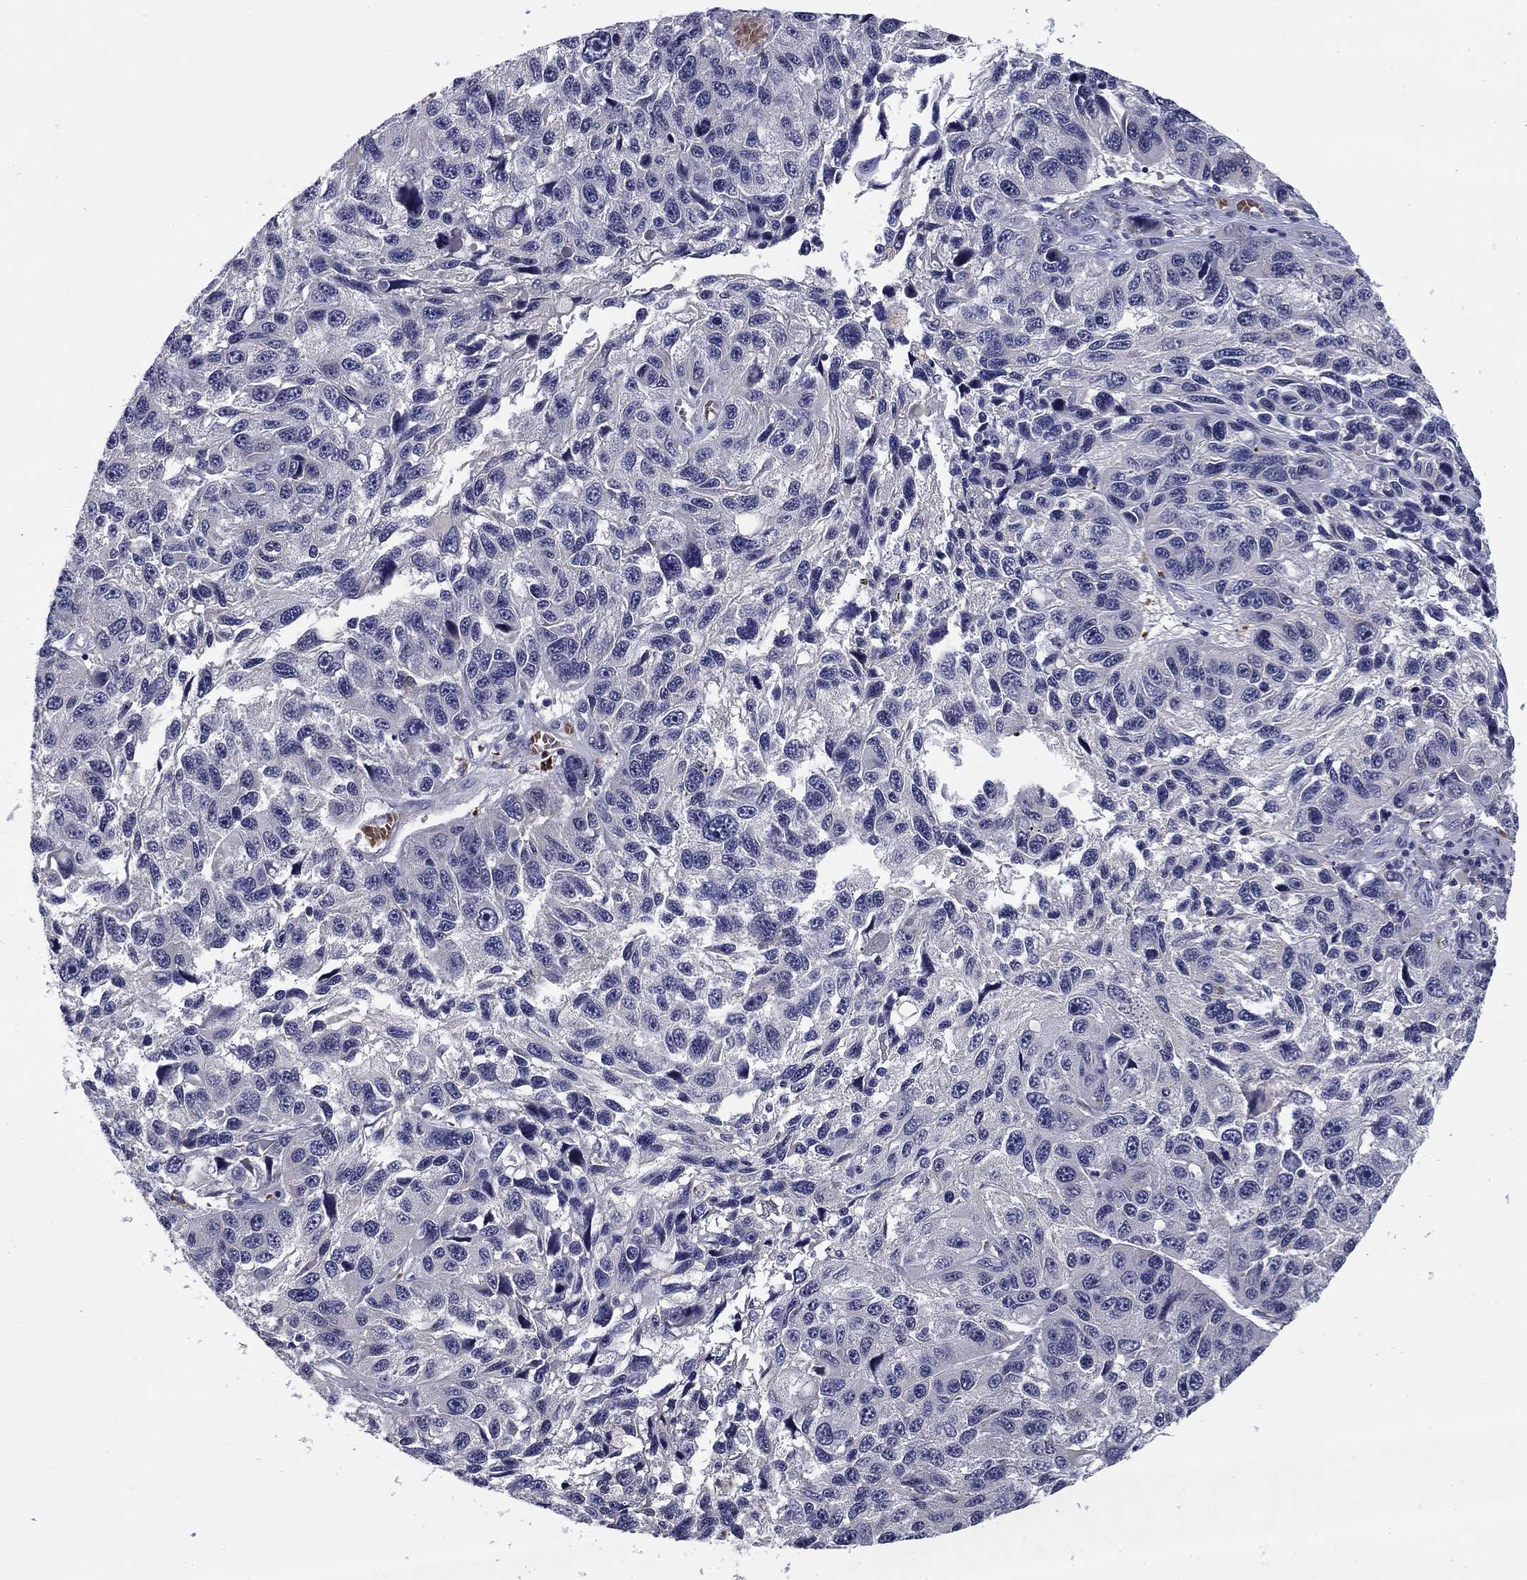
{"staining": {"intensity": "negative", "quantity": "none", "location": "none"}, "tissue": "melanoma", "cell_type": "Tumor cells", "image_type": "cancer", "snomed": [{"axis": "morphology", "description": "Malignant melanoma, NOS"}, {"axis": "topography", "description": "Skin"}], "caption": "Tumor cells are negative for brown protein staining in malignant melanoma.", "gene": "REXO5", "patient": {"sex": "male", "age": 53}}